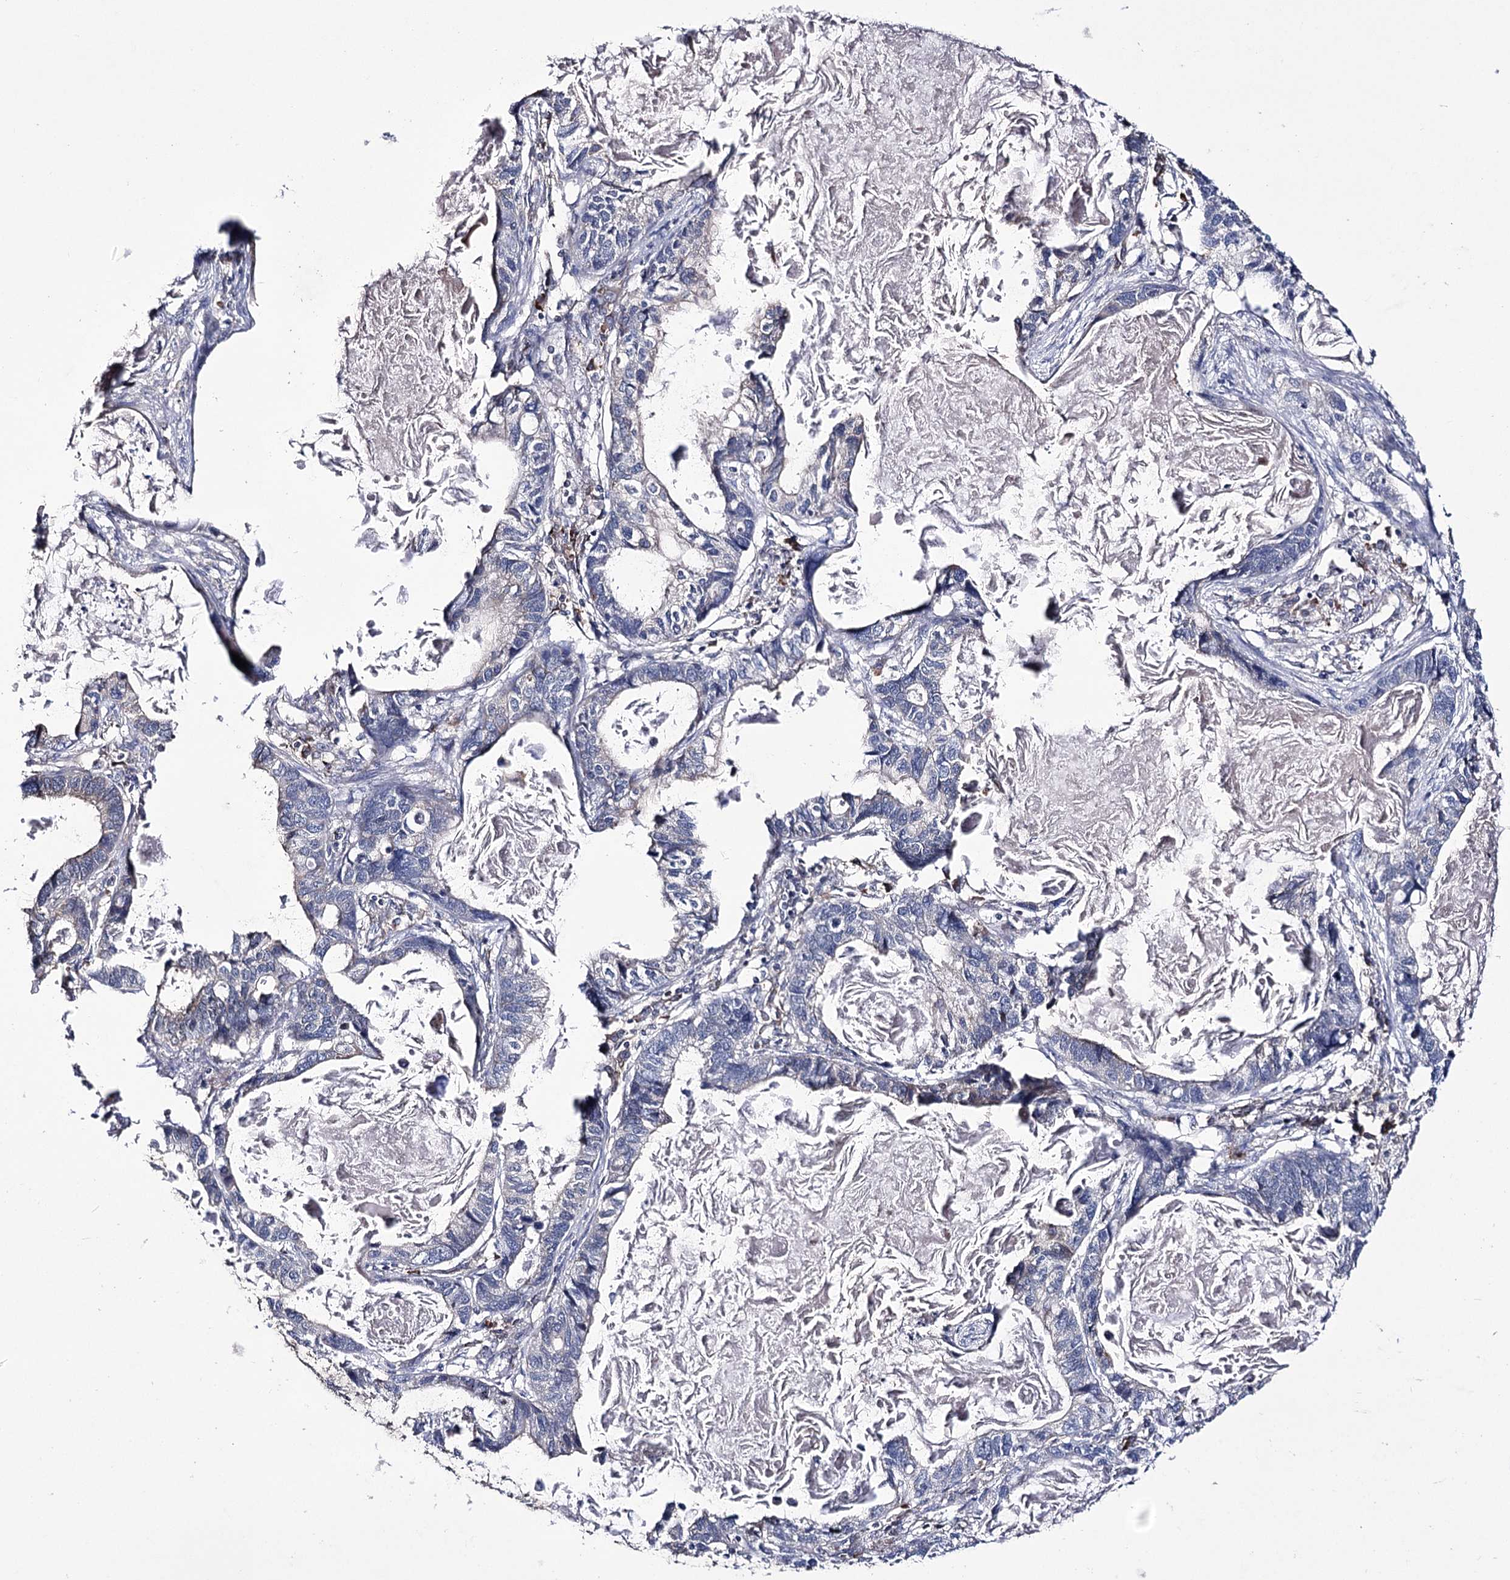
{"staining": {"intensity": "negative", "quantity": "none", "location": "none"}, "tissue": "lung cancer", "cell_type": "Tumor cells", "image_type": "cancer", "snomed": [{"axis": "morphology", "description": "Adenocarcinoma, NOS"}, {"axis": "topography", "description": "Lung"}], "caption": "There is no significant expression in tumor cells of adenocarcinoma (lung).", "gene": "PTER", "patient": {"sex": "male", "age": 67}}